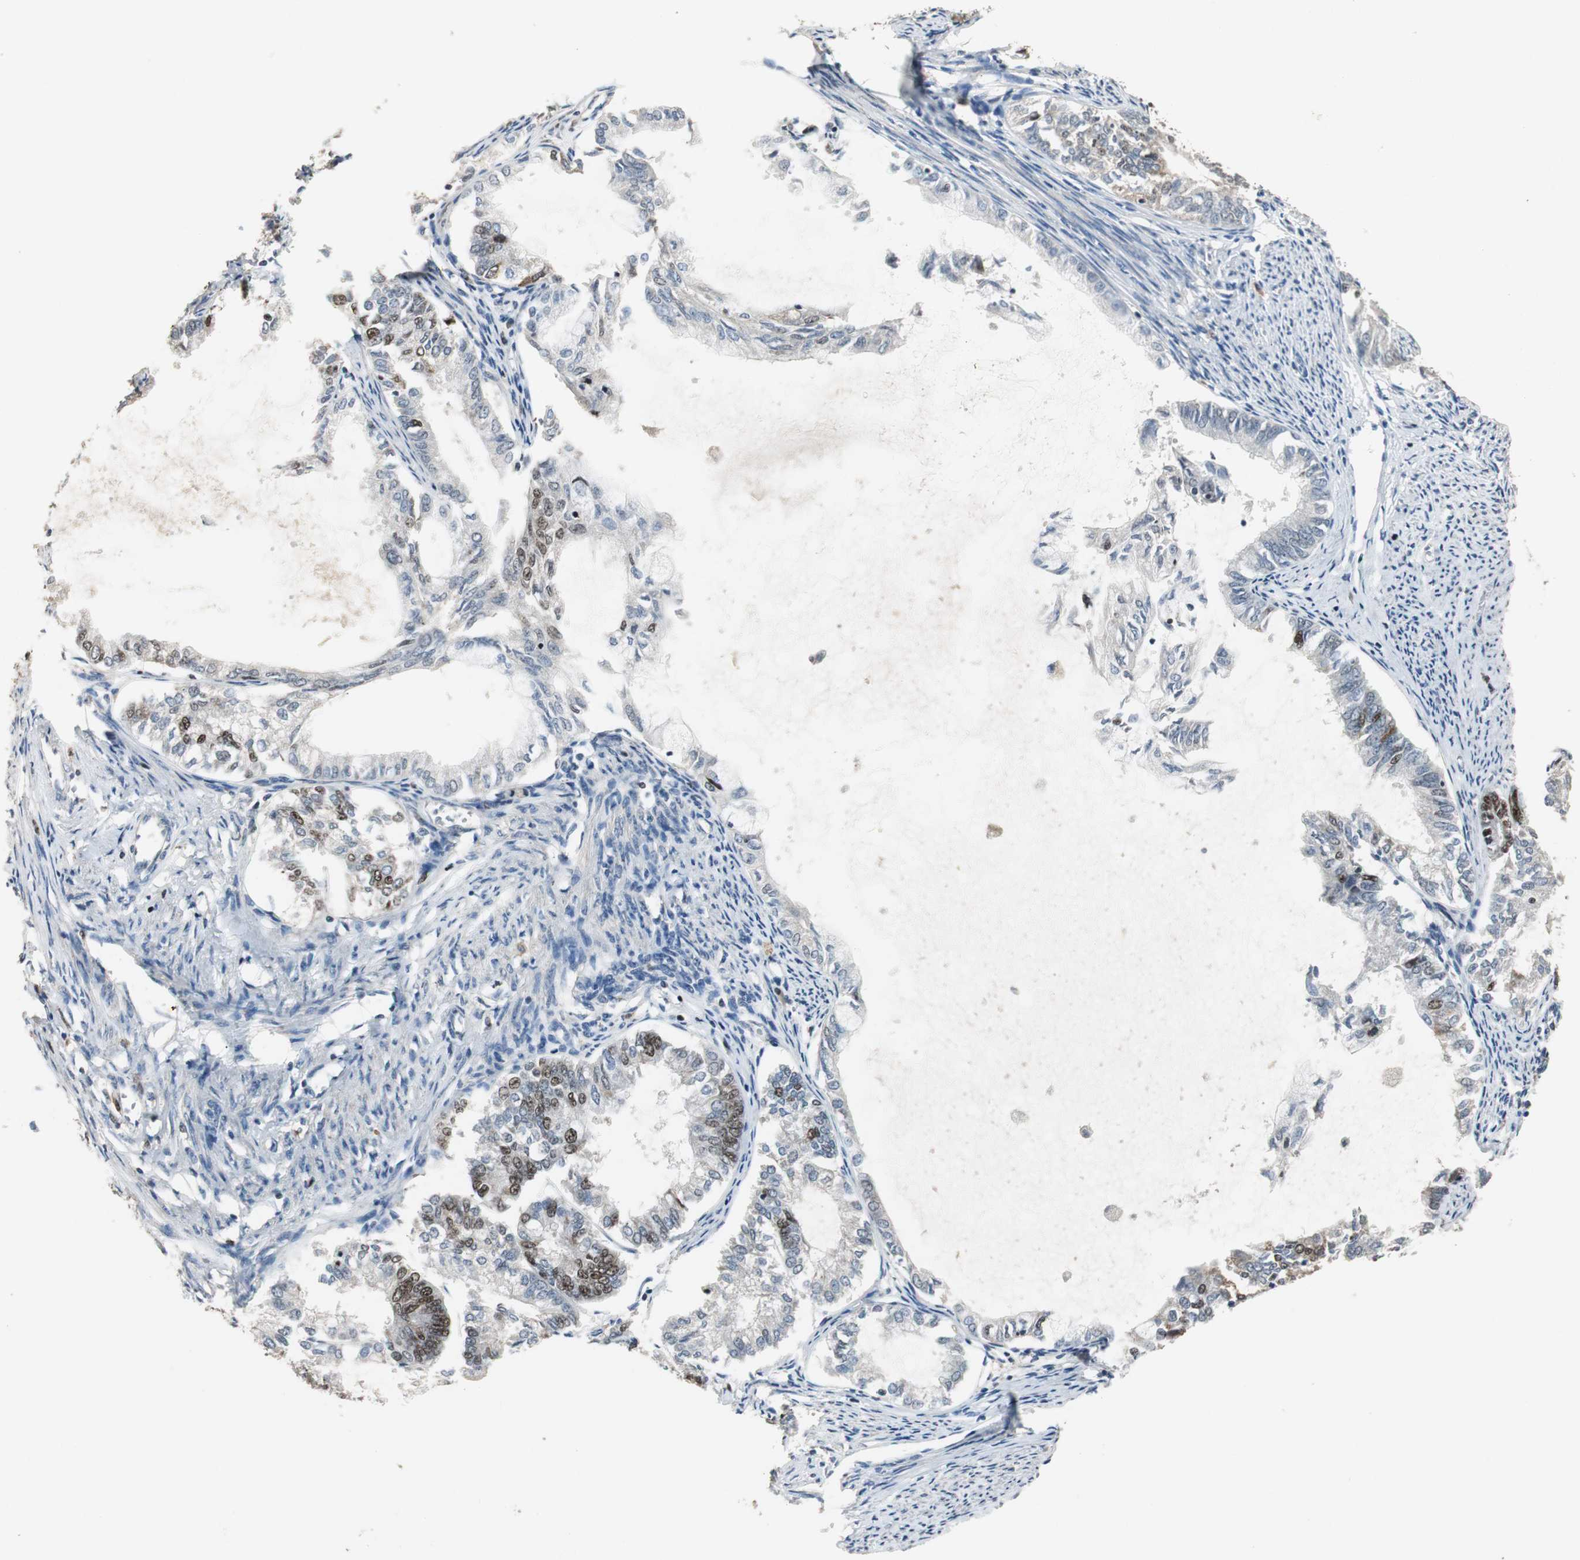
{"staining": {"intensity": "strong", "quantity": "<25%", "location": "nuclear"}, "tissue": "endometrial cancer", "cell_type": "Tumor cells", "image_type": "cancer", "snomed": [{"axis": "morphology", "description": "Adenocarcinoma, NOS"}, {"axis": "topography", "description": "Endometrium"}], "caption": "Immunohistochemical staining of human adenocarcinoma (endometrial) demonstrates medium levels of strong nuclear protein staining in about <25% of tumor cells.", "gene": "FEN1", "patient": {"sex": "female", "age": 86}}